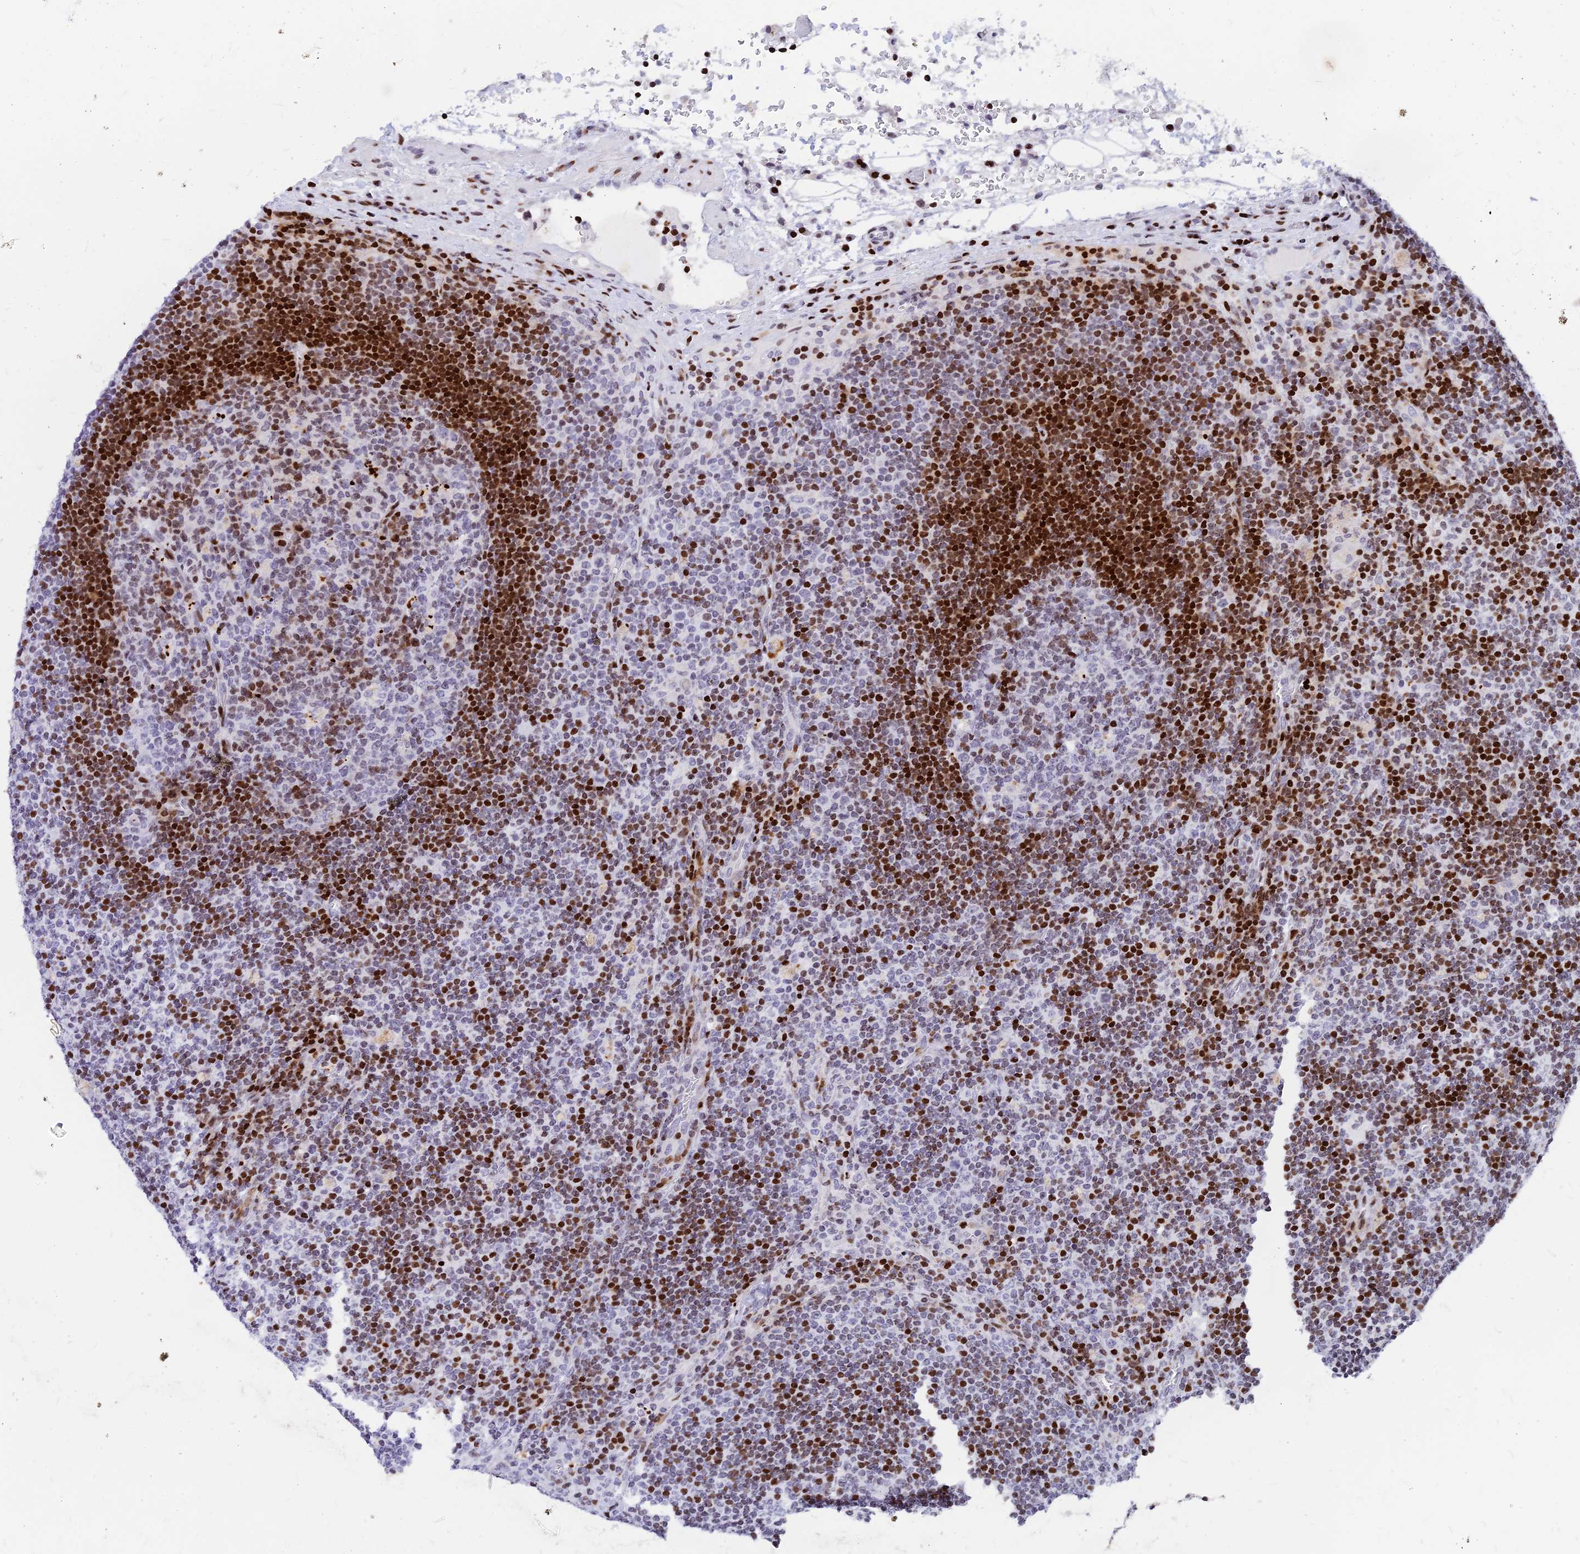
{"staining": {"intensity": "moderate", "quantity": "25%-75%", "location": "nuclear"}, "tissue": "lymph node", "cell_type": "Germinal center cells", "image_type": "normal", "snomed": [{"axis": "morphology", "description": "Normal tissue, NOS"}, {"axis": "topography", "description": "Lymph node"}], "caption": "Immunohistochemical staining of unremarkable human lymph node shows medium levels of moderate nuclear staining in about 25%-75% of germinal center cells.", "gene": "PRPS1", "patient": {"sex": "male", "age": 58}}